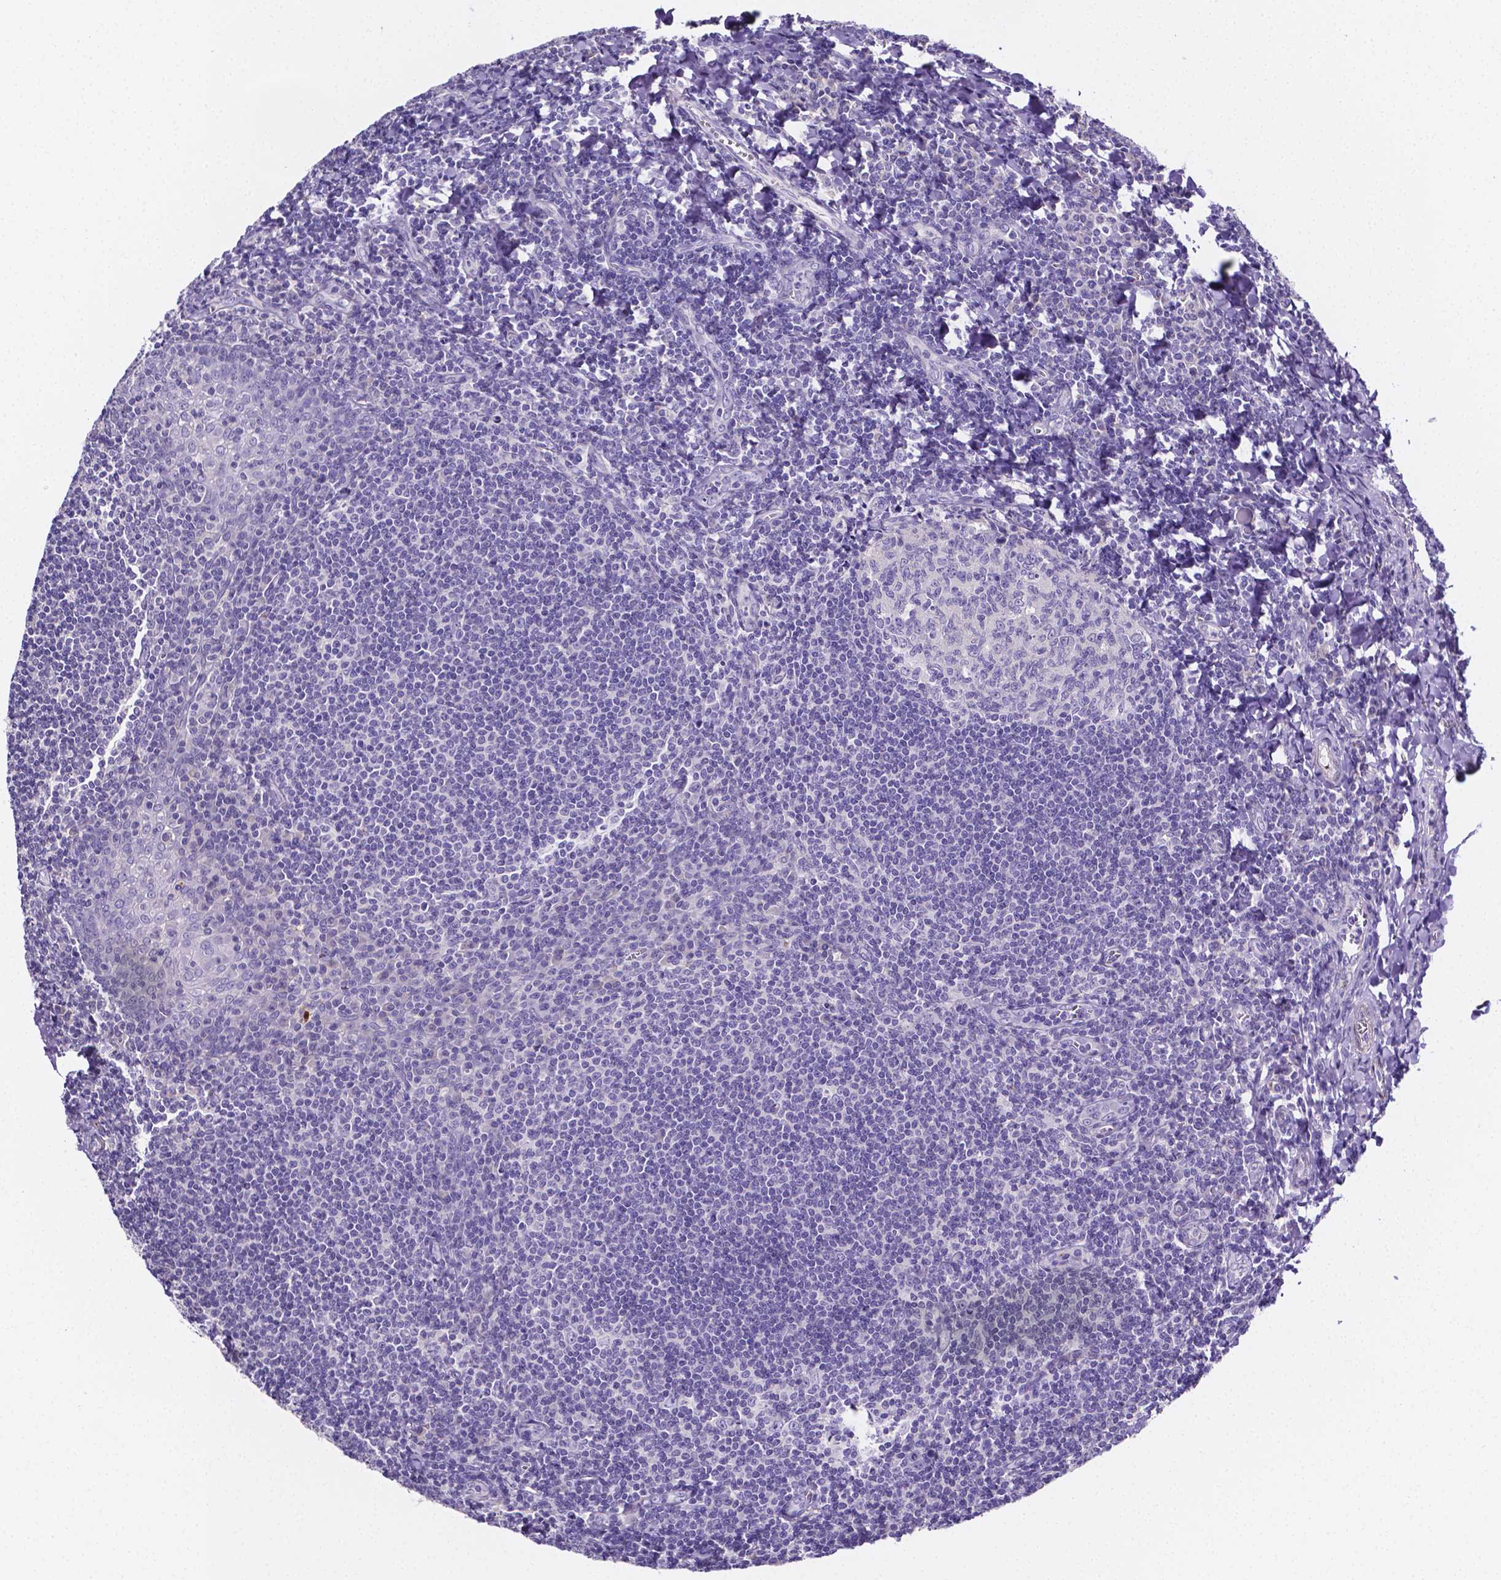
{"staining": {"intensity": "negative", "quantity": "none", "location": "none"}, "tissue": "tonsil", "cell_type": "Germinal center cells", "image_type": "normal", "snomed": [{"axis": "morphology", "description": "Normal tissue, NOS"}, {"axis": "morphology", "description": "Inflammation, NOS"}, {"axis": "topography", "description": "Tonsil"}], "caption": "An immunohistochemistry histopathology image of normal tonsil is shown. There is no staining in germinal center cells of tonsil.", "gene": "NRGN", "patient": {"sex": "female", "age": 31}}